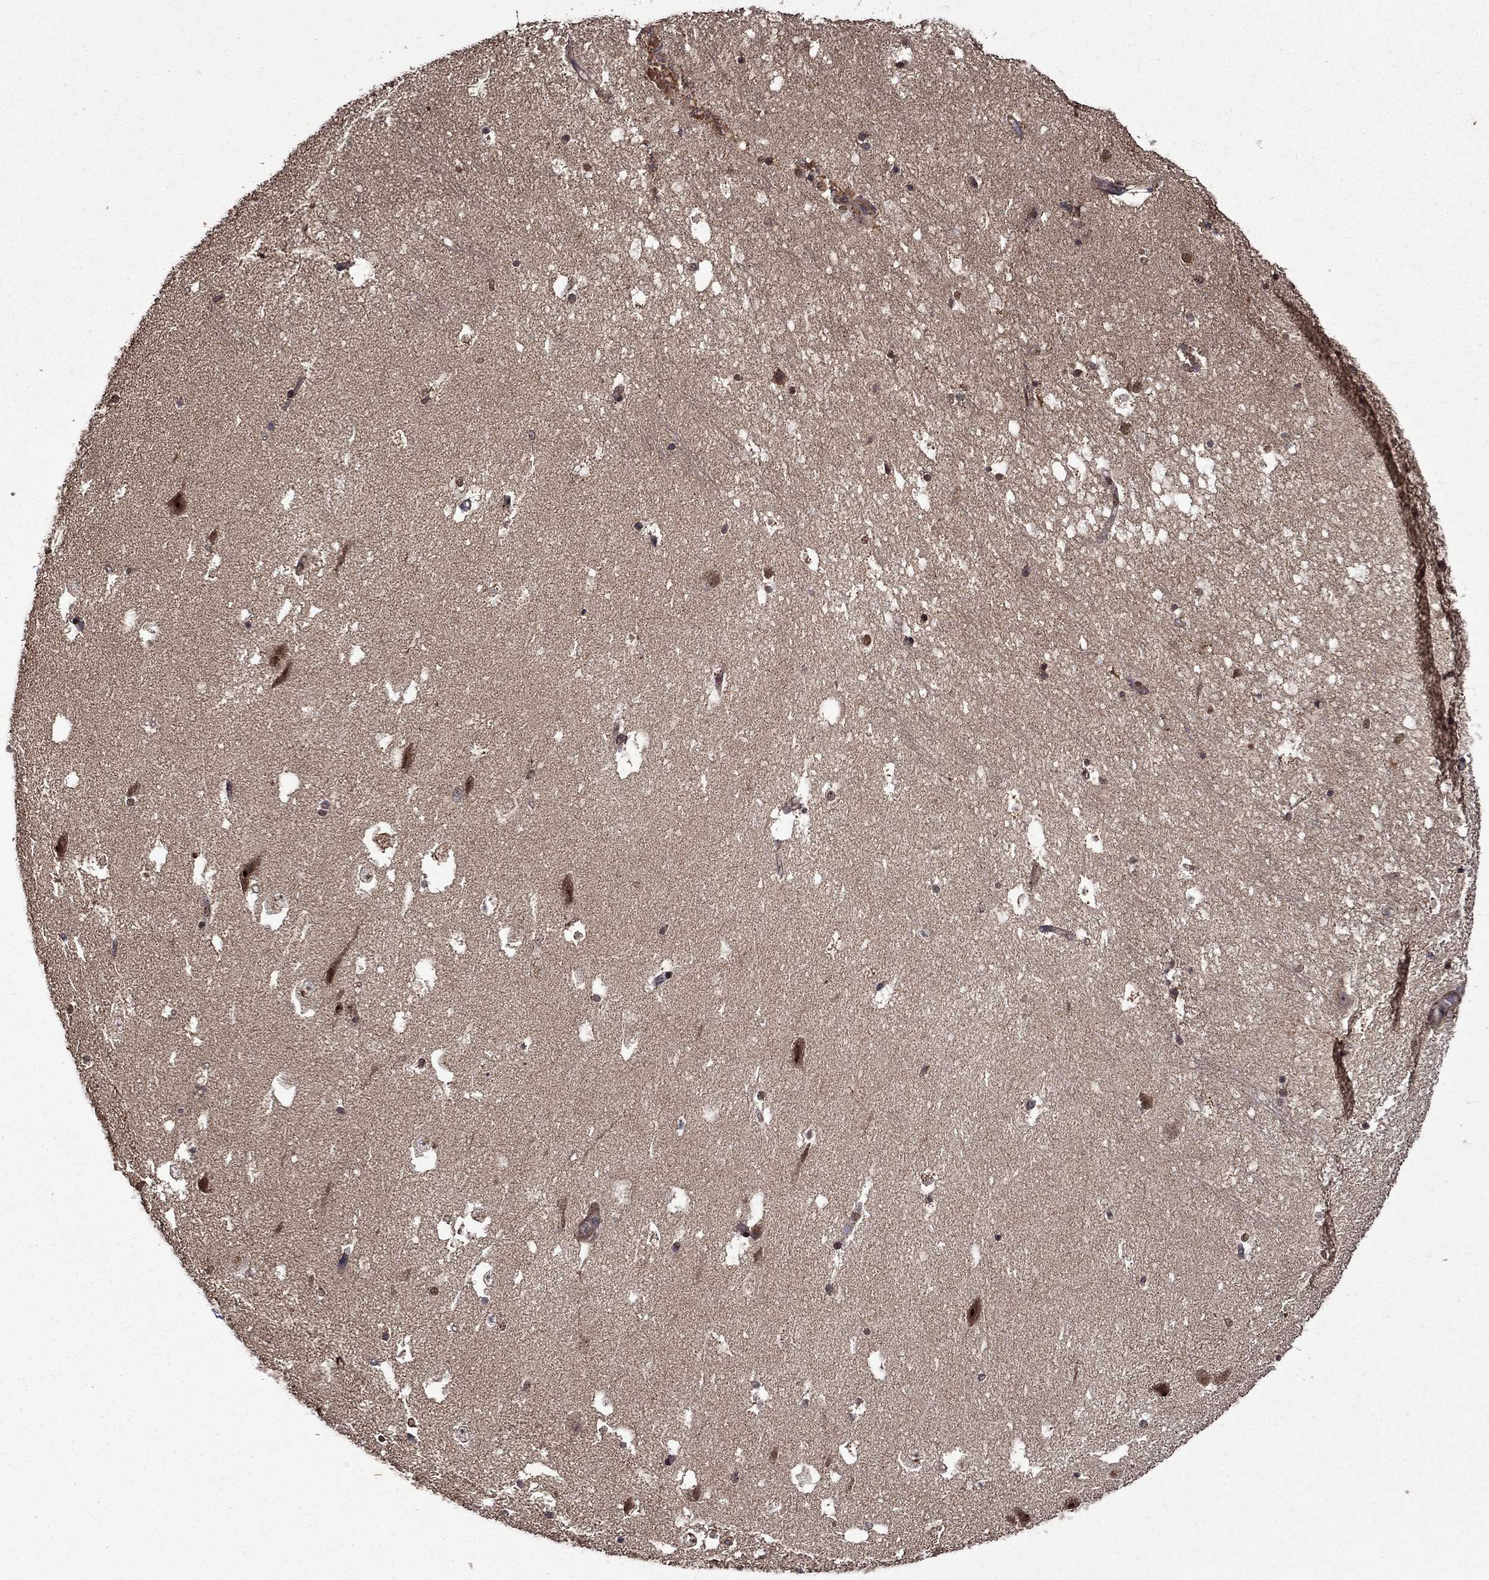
{"staining": {"intensity": "strong", "quantity": "25%-75%", "location": "cytoplasmic/membranous"}, "tissue": "hippocampus", "cell_type": "Glial cells", "image_type": "normal", "snomed": [{"axis": "morphology", "description": "Normal tissue, NOS"}, {"axis": "topography", "description": "Hippocampus"}], "caption": "The histopathology image exhibits staining of benign hippocampus, revealing strong cytoplasmic/membranous protein expression (brown color) within glial cells.", "gene": "ITM2B", "patient": {"sex": "male", "age": 51}}